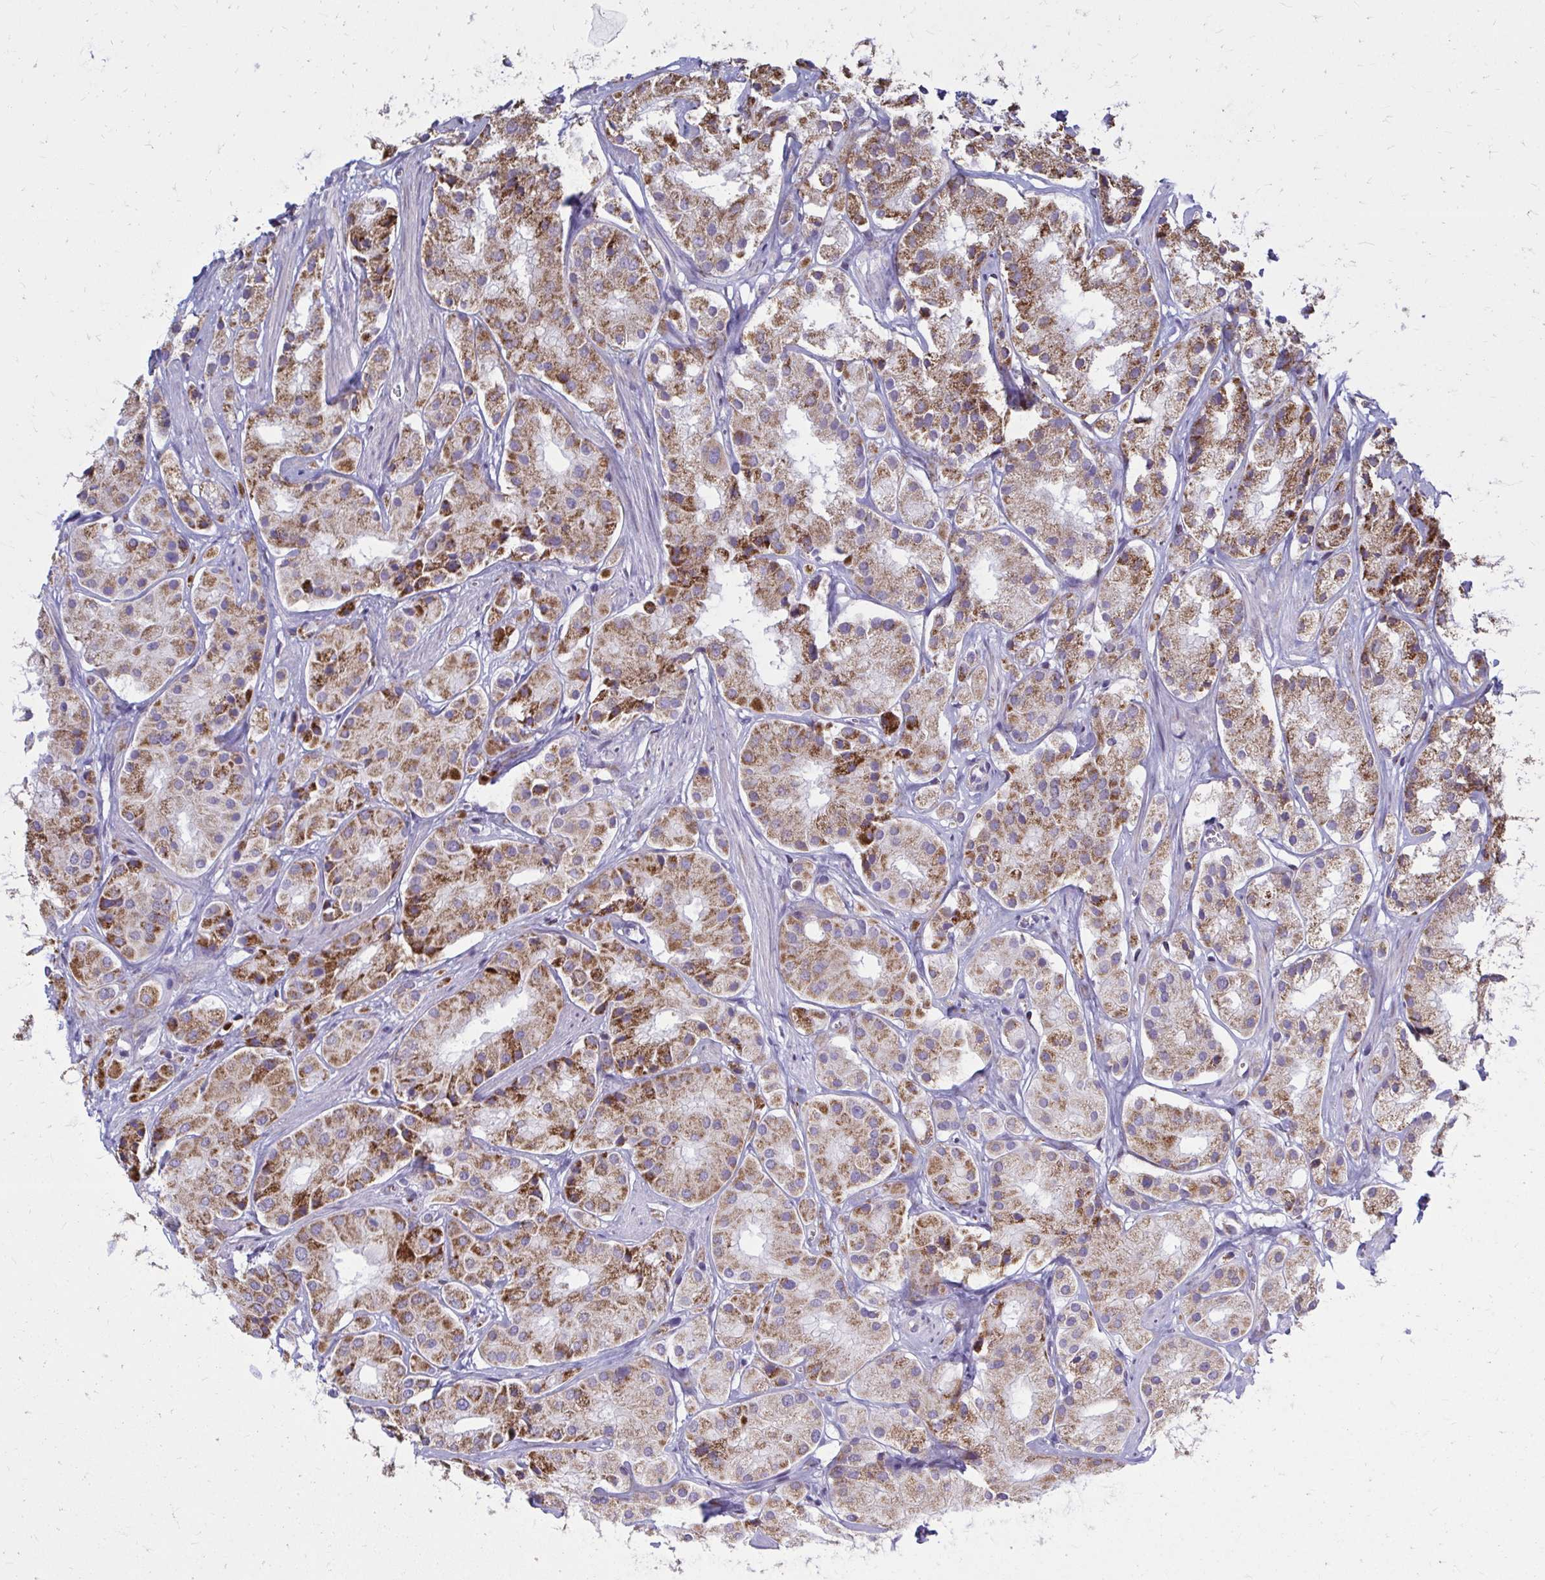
{"staining": {"intensity": "strong", "quantity": ">75%", "location": "cytoplasmic/membranous"}, "tissue": "prostate cancer", "cell_type": "Tumor cells", "image_type": "cancer", "snomed": [{"axis": "morphology", "description": "Adenocarcinoma, Low grade"}, {"axis": "topography", "description": "Prostate"}], "caption": "Protein staining demonstrates strong cytoplasmic/membranous expression in about >75% of tumor cells in low-grade adenocarcinoma (prostate).", "gene": "OR10R2", "patient": {"sex": "male", "age": 69}}